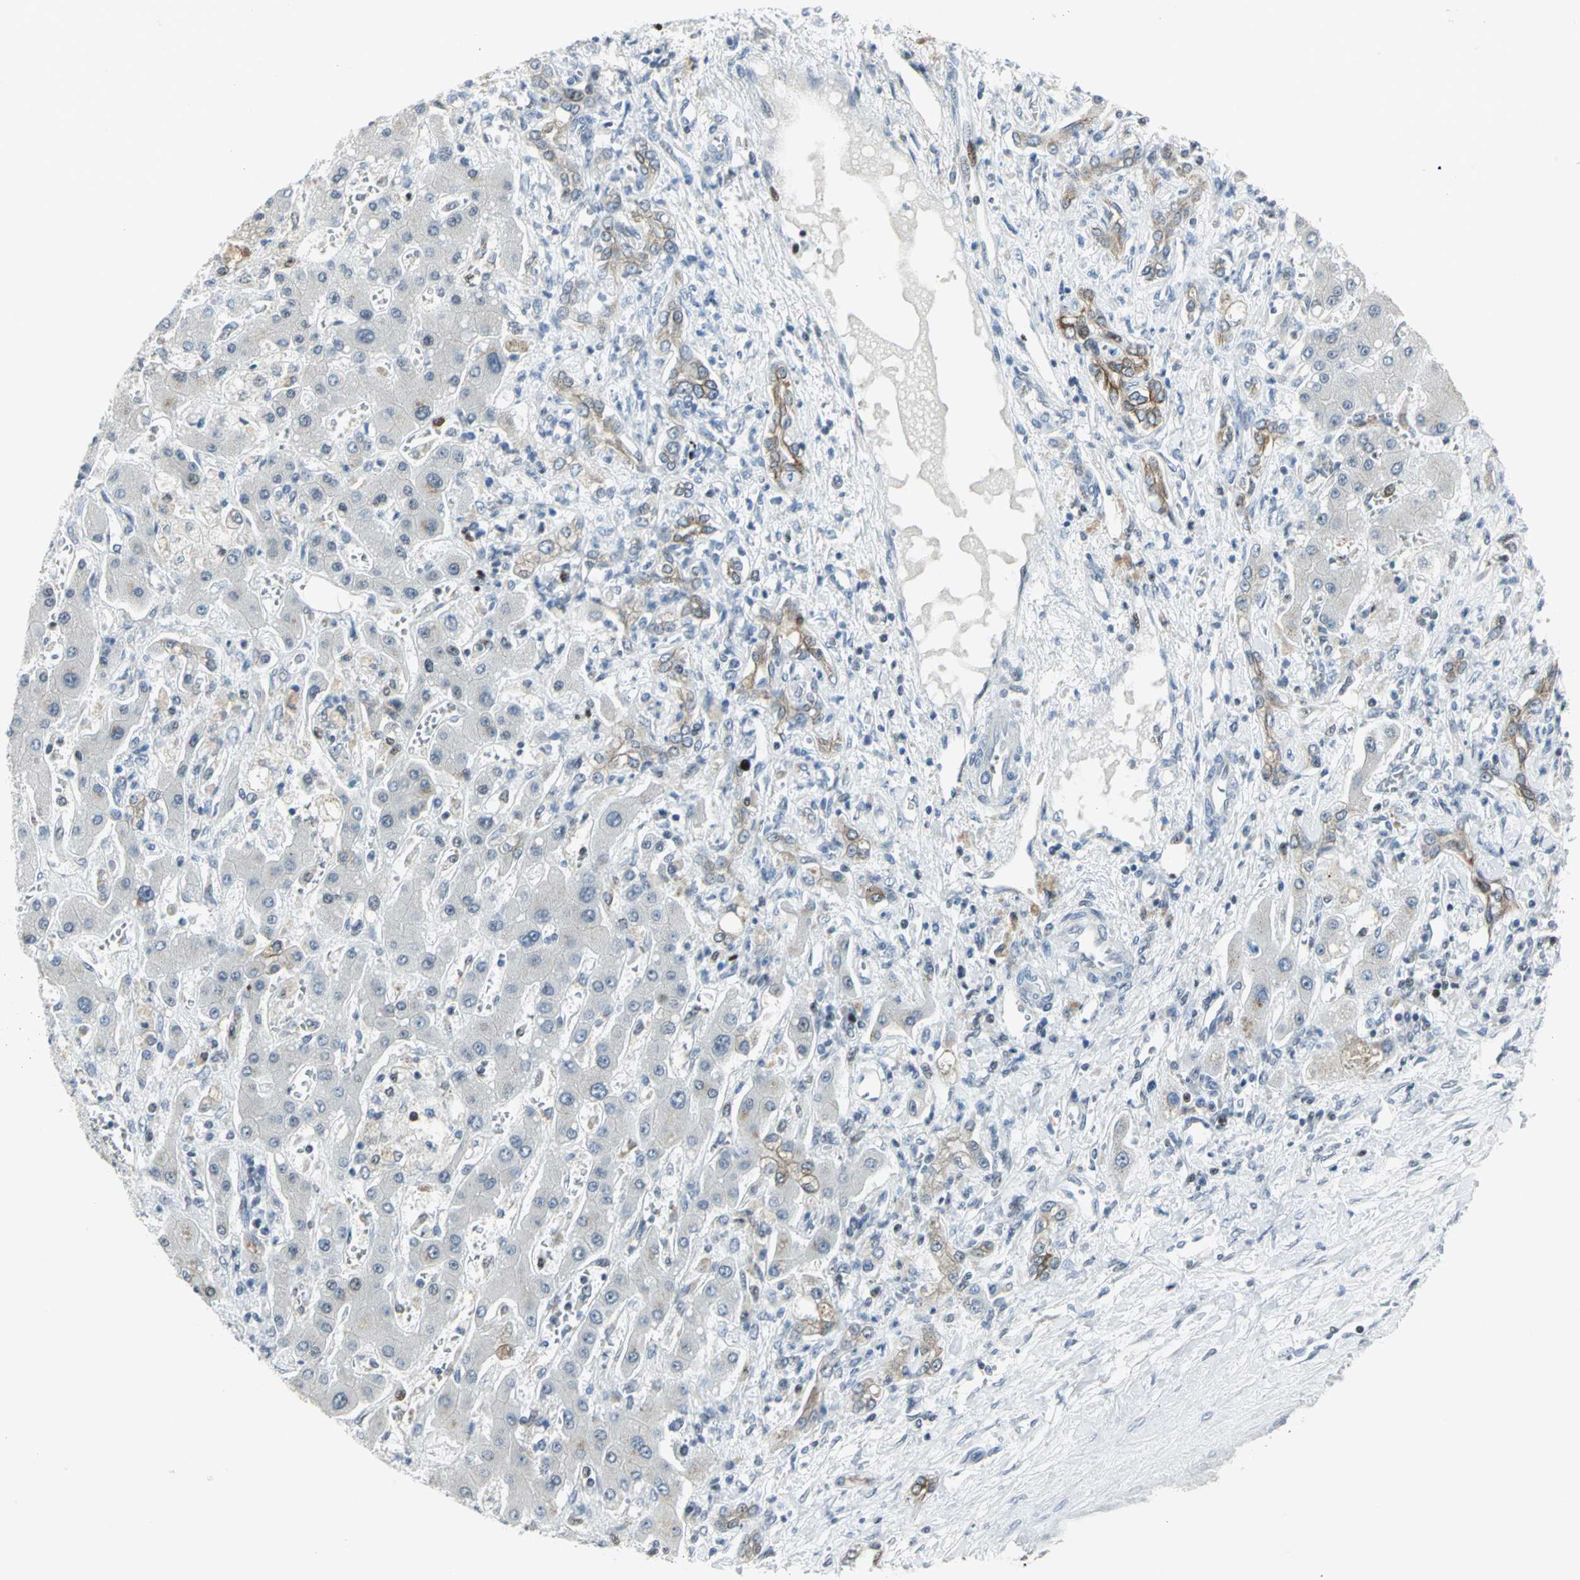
{"staining": {"intensity": "weak", "quantity": "<25%", "location": "cytoplasmic/membranous,nuclear"}, "tissue": "liver cancer", "cell_type": "Tumor cells", "image_type": "cancer", "snomed": [{"axis": "morphology", "description": "Cholangiocarcinoma"}, {"axis": "topography", "description": "Liver"}], "caption": "DAB (3,3'-diaminobenzidine) immunohistochemical staining of human liver cancer shows no significant staining in tumor cells.", "gene": "RPA1", "patient": {"sex": "male", "age": 50}}